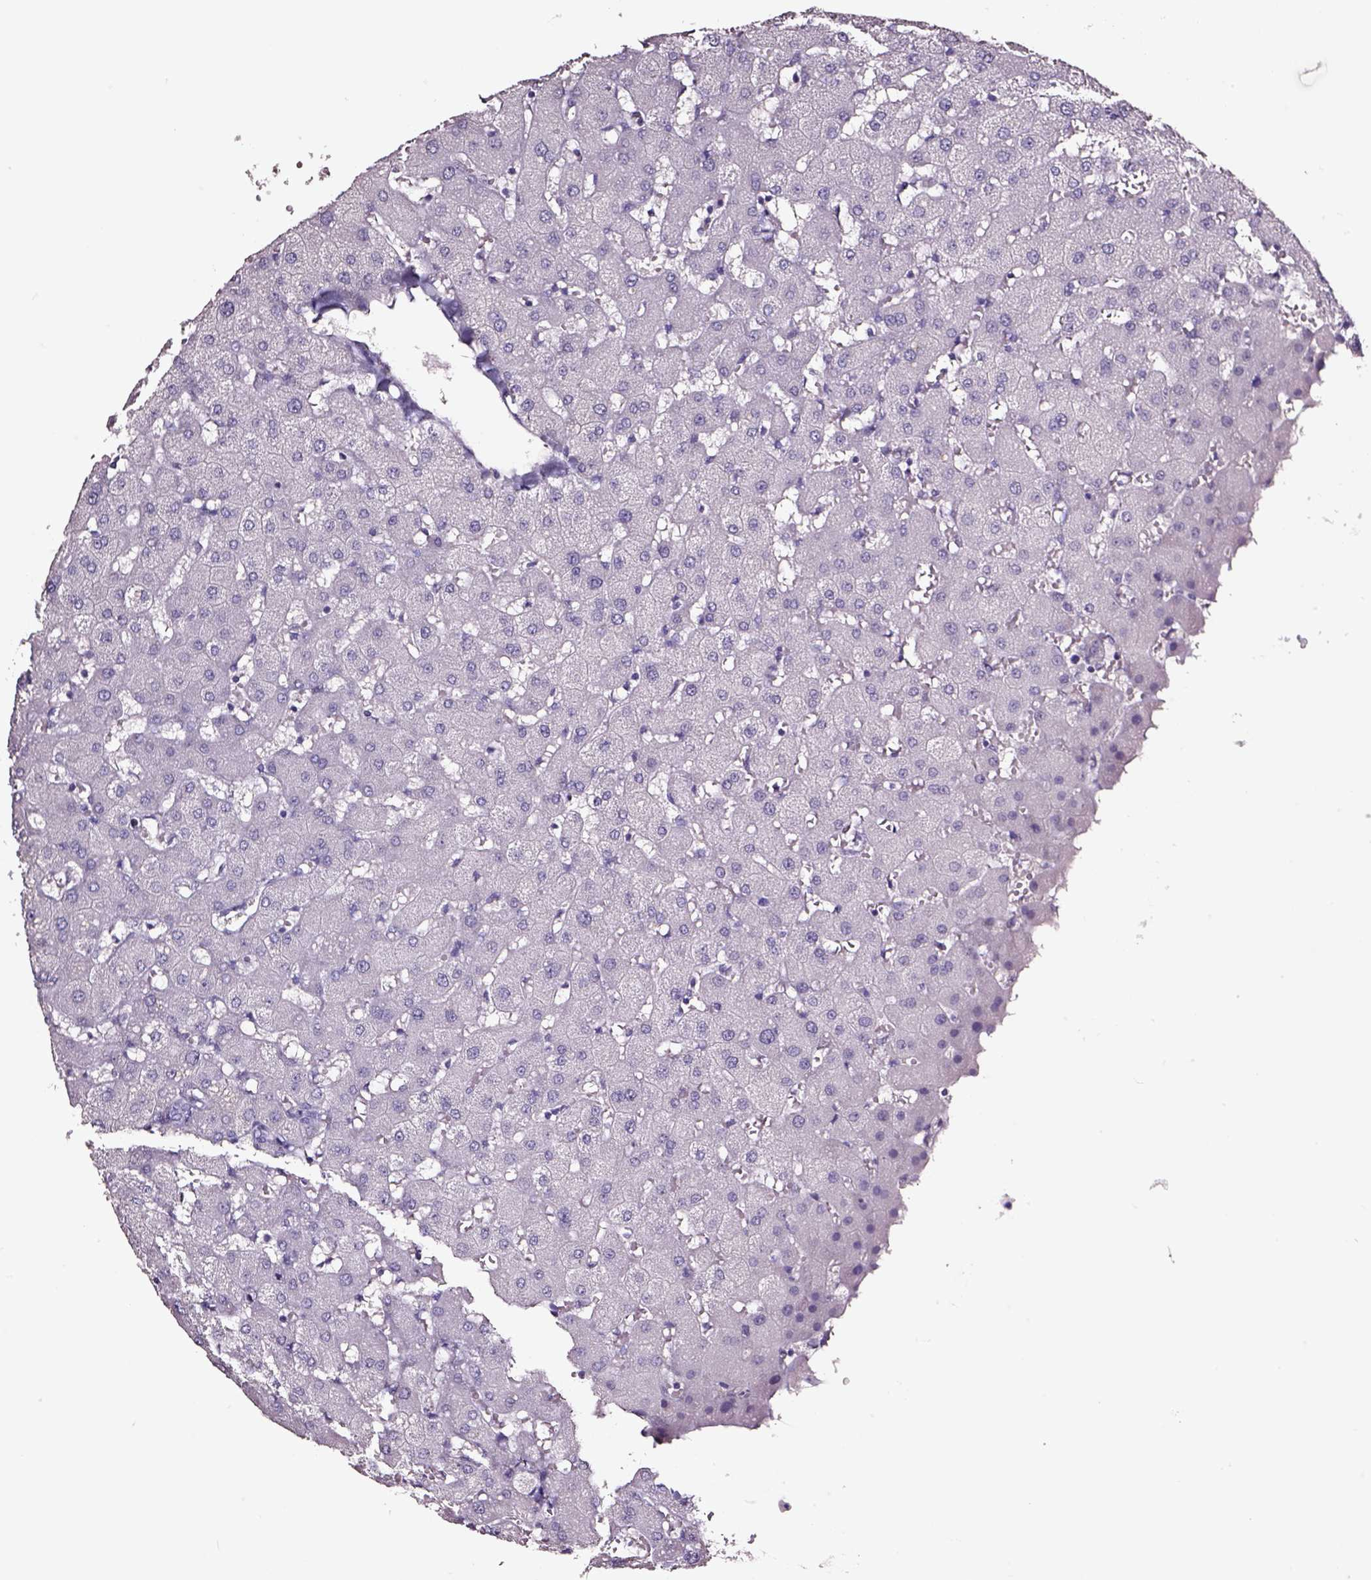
{"staining": {"intensity": "negative", "quantity": "none", "location": "none"}, "tissue": "liver", "cell_type": "Cholangiocytes", "image_type": "normal", "snomed": [{"axis": "morphology", "description": "Normal tissue, NOS"}, {"axis": "topography", "description": "Liver"}], "caption": "A high-resolution image shows IHC staining of normal liver, which reveals no significant positivity in cholangiocytes. (Brightfield microscopy of DAB IHC at high magnification).", "gene": "SMIM17", "patient": {"sex": "female", "age": 63}}